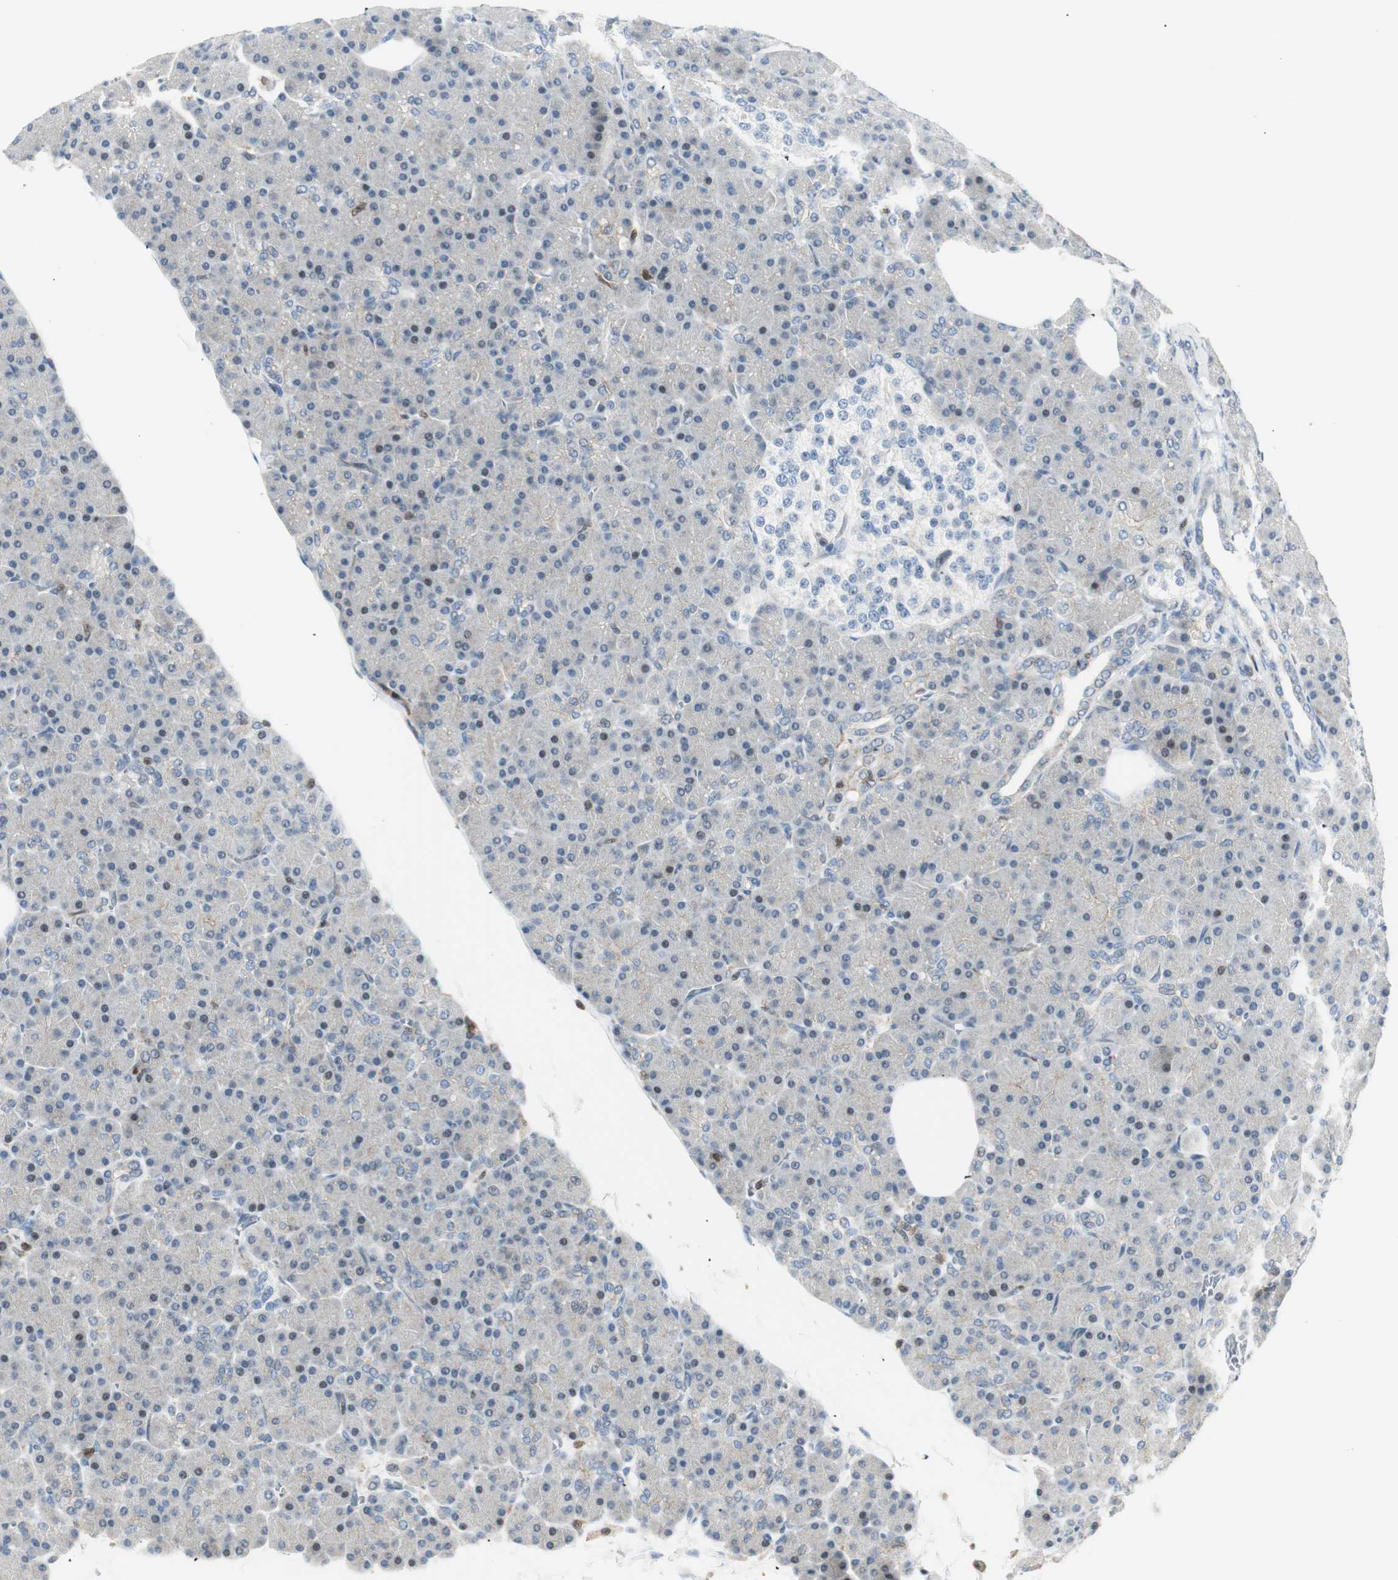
{"staining": {"intensity": "weak", "quantity": ">75%", "location": "cytoplasmic/membranous"}, "tissue": "pancreas", "cell_type": "Exocrine glandular cells", "image_type": "normal", "snomed": [{"axis": "morphology", "description": "Normal tissue, NOS"}, {"axis": "topography", "description": "Pancreas"}], "caption": "A low amount of weak cytoplasmic/membranous expression is seen in about >75% of exocrine glandular cells in normal pancreas.", "gene": "PPP1CA", "patient": {"sex": "female", "age": 43}}